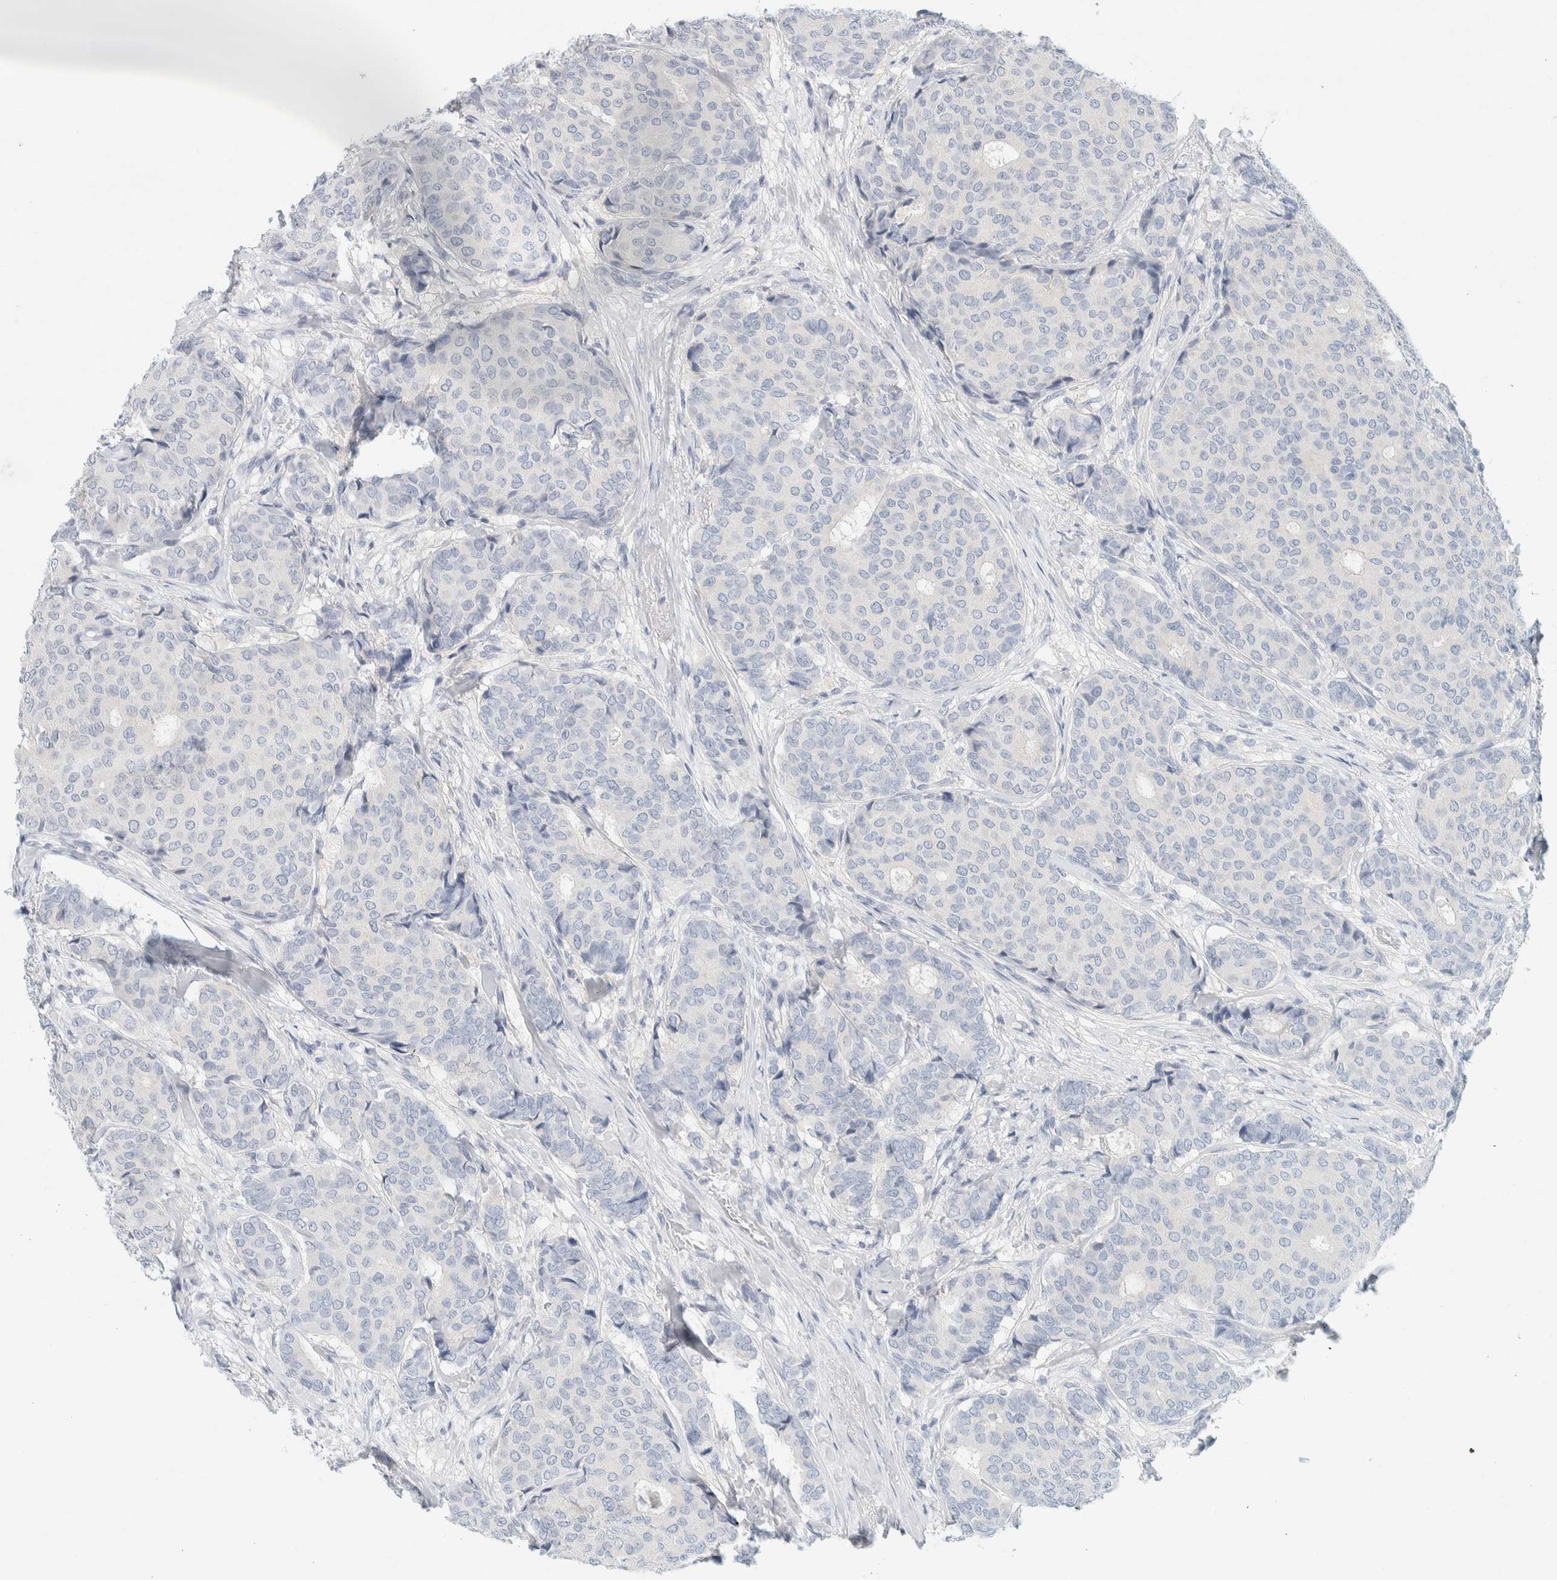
{"staining": {"intensity": "negative", "quantity": "none", "location": "none"}, "tissue": "breast cancer", "cell_type": "Tumor cells", "image_type": "cancer", "snomed": [{"axis": "morphology", "description": "Duct carcinoma"}, {"axis": "topography", "description": "Breast"}], "caption": "An image of human invasive ductal carcinoma (breast) is negative for staining in tumor cells. (DAB immunohistochemistry (IHC) with hematoxylin counter stain).", "gene": "ALOX12B", "patient": {"sex": "female", "age": 75}}